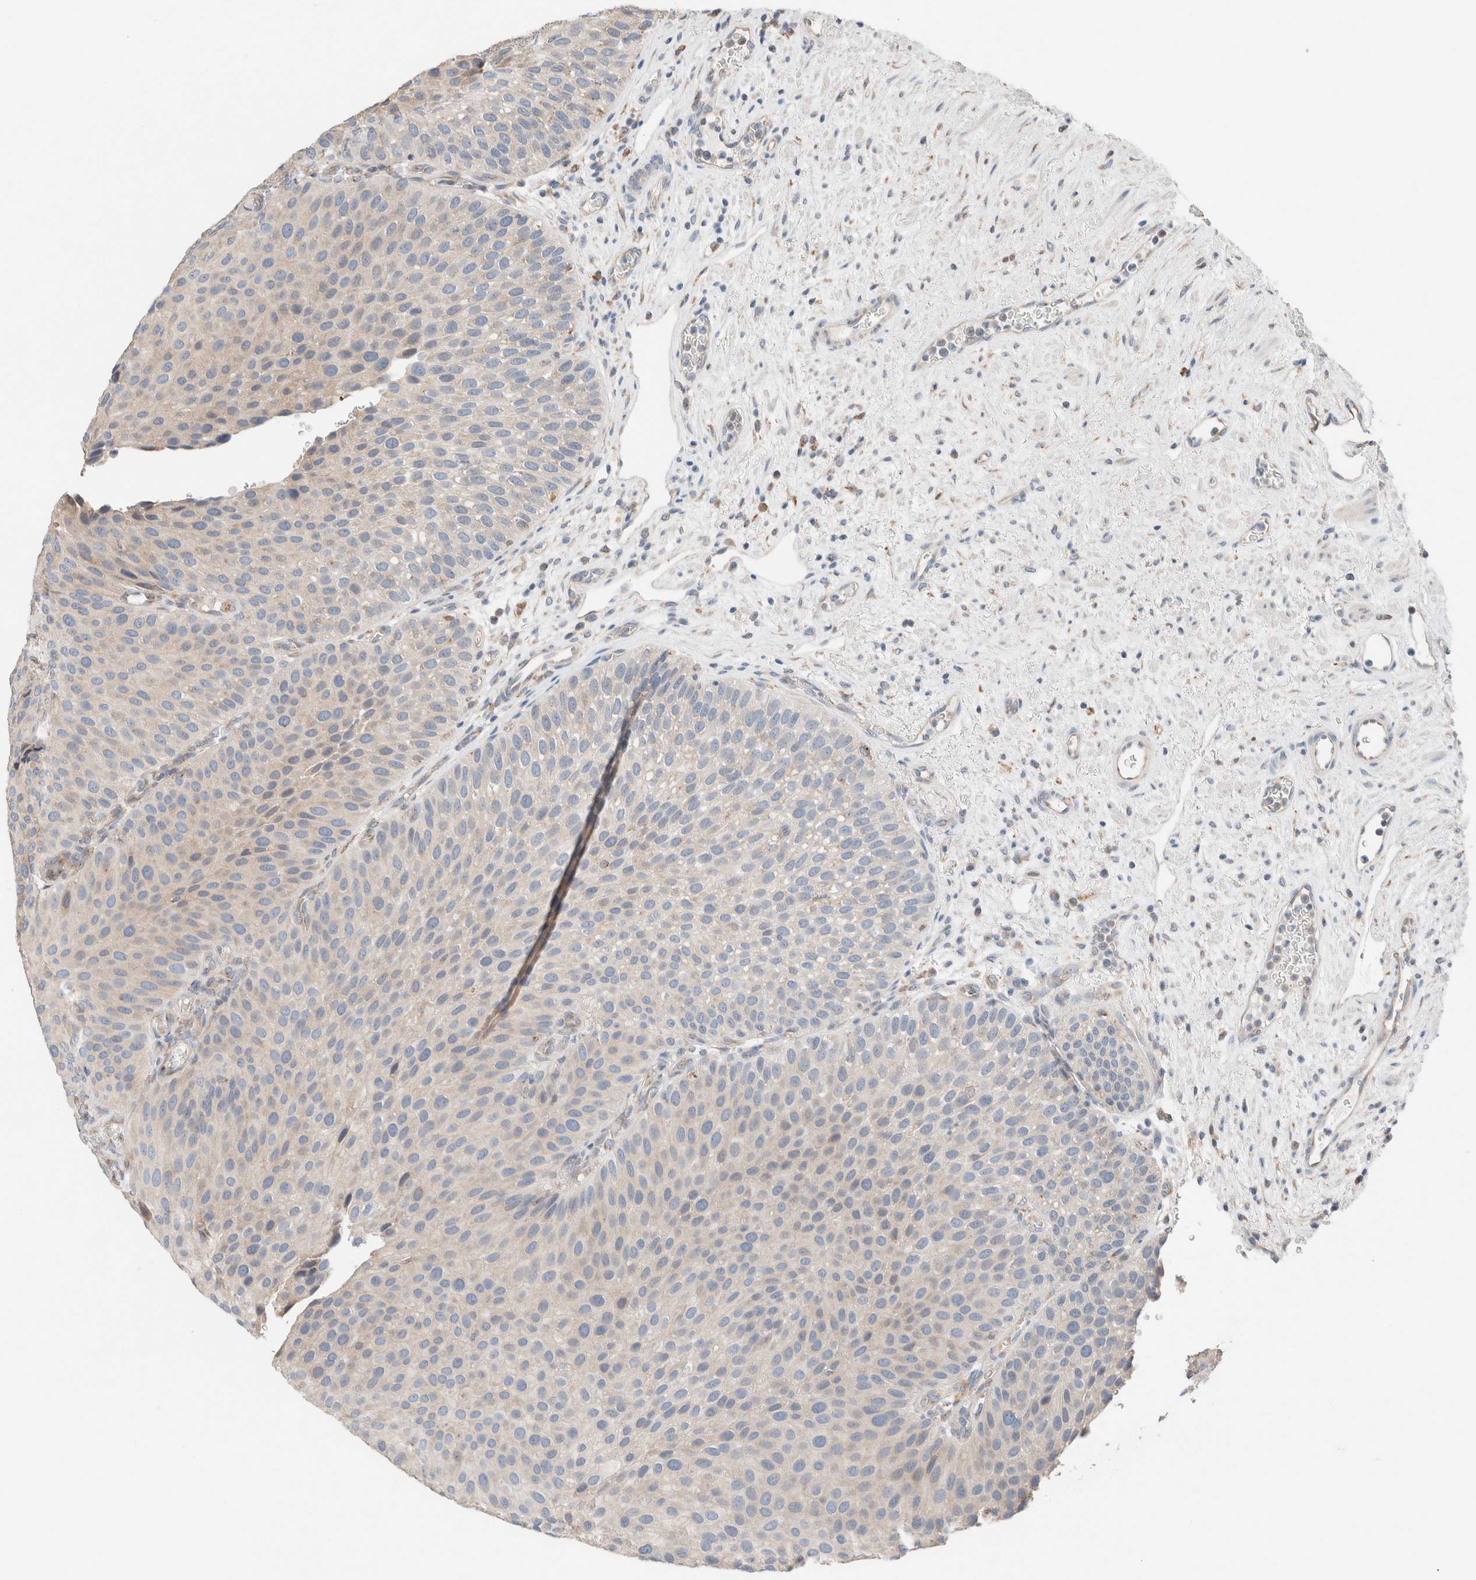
{"staining": {"intensity": "negative", "quantity": "none", "location": "none"}, "tissue": "urothelial cancer", "cell_type": "Tumor cells", "image_type": "cancer", "snomed": [{"axis": "morphology", "description": "Normal tissue, NOS"}, {"axis": "morphology", "description": "Urothelial carcinoma, Low grade"}, {"axis": "topography", "description": "Urinary bladder"}, {"axis": "topography", "description": "Prostate"}], "caption": "Immunohistochemistry (IHC) of urothelial carcinoma (low-grade) displays no staining in tumor cells.", "gene": "PCM1", "patient": {"sex": "male", "age": 60}}